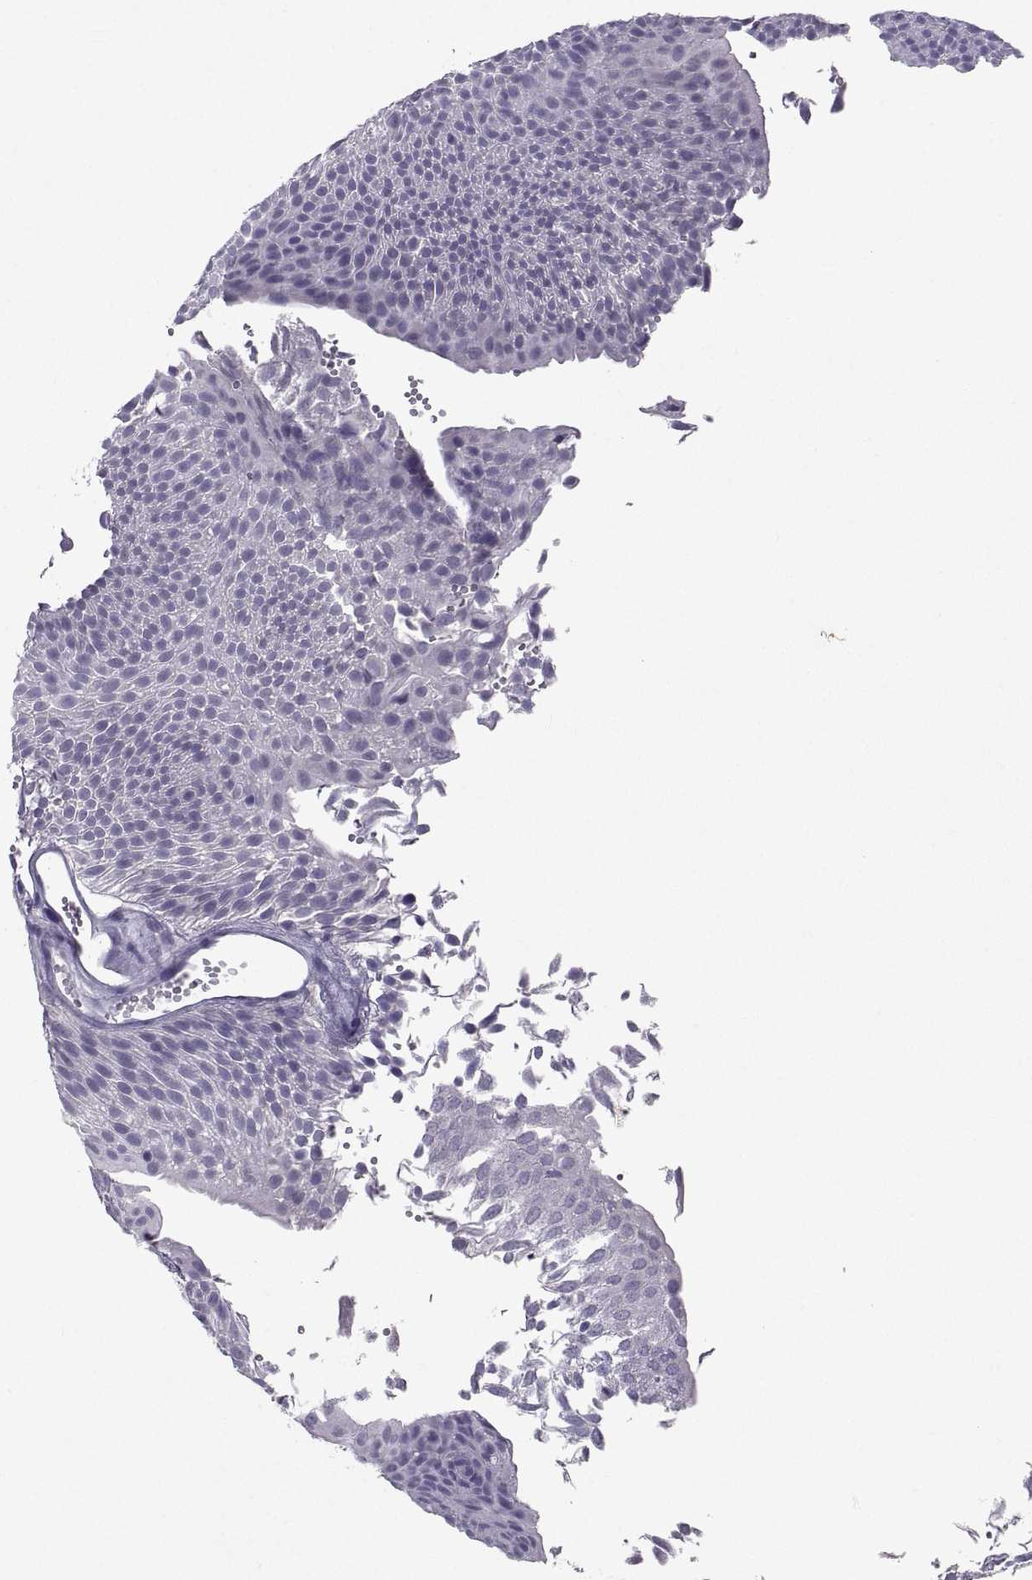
{"staining": {"intensity": "negative", "quantity": "none", "location": "none"}, "tissue": "urothelial cancer", "cell_type": "Tumor cells", "image_type": "cancer", "snomed": [{"axis": "morphology", "description": "Urothelial carcinoma, Low grade"}, {"axis": "topography", "description": "Urinary bladder"}], "caption": "Human low-grade urothelial carcinoma stained for a protein using immunohistochemistry (IHC) displays no positivity in tumor cells.", "gene": "SOX21", "patient": {"sex": "male", "age": 52}}